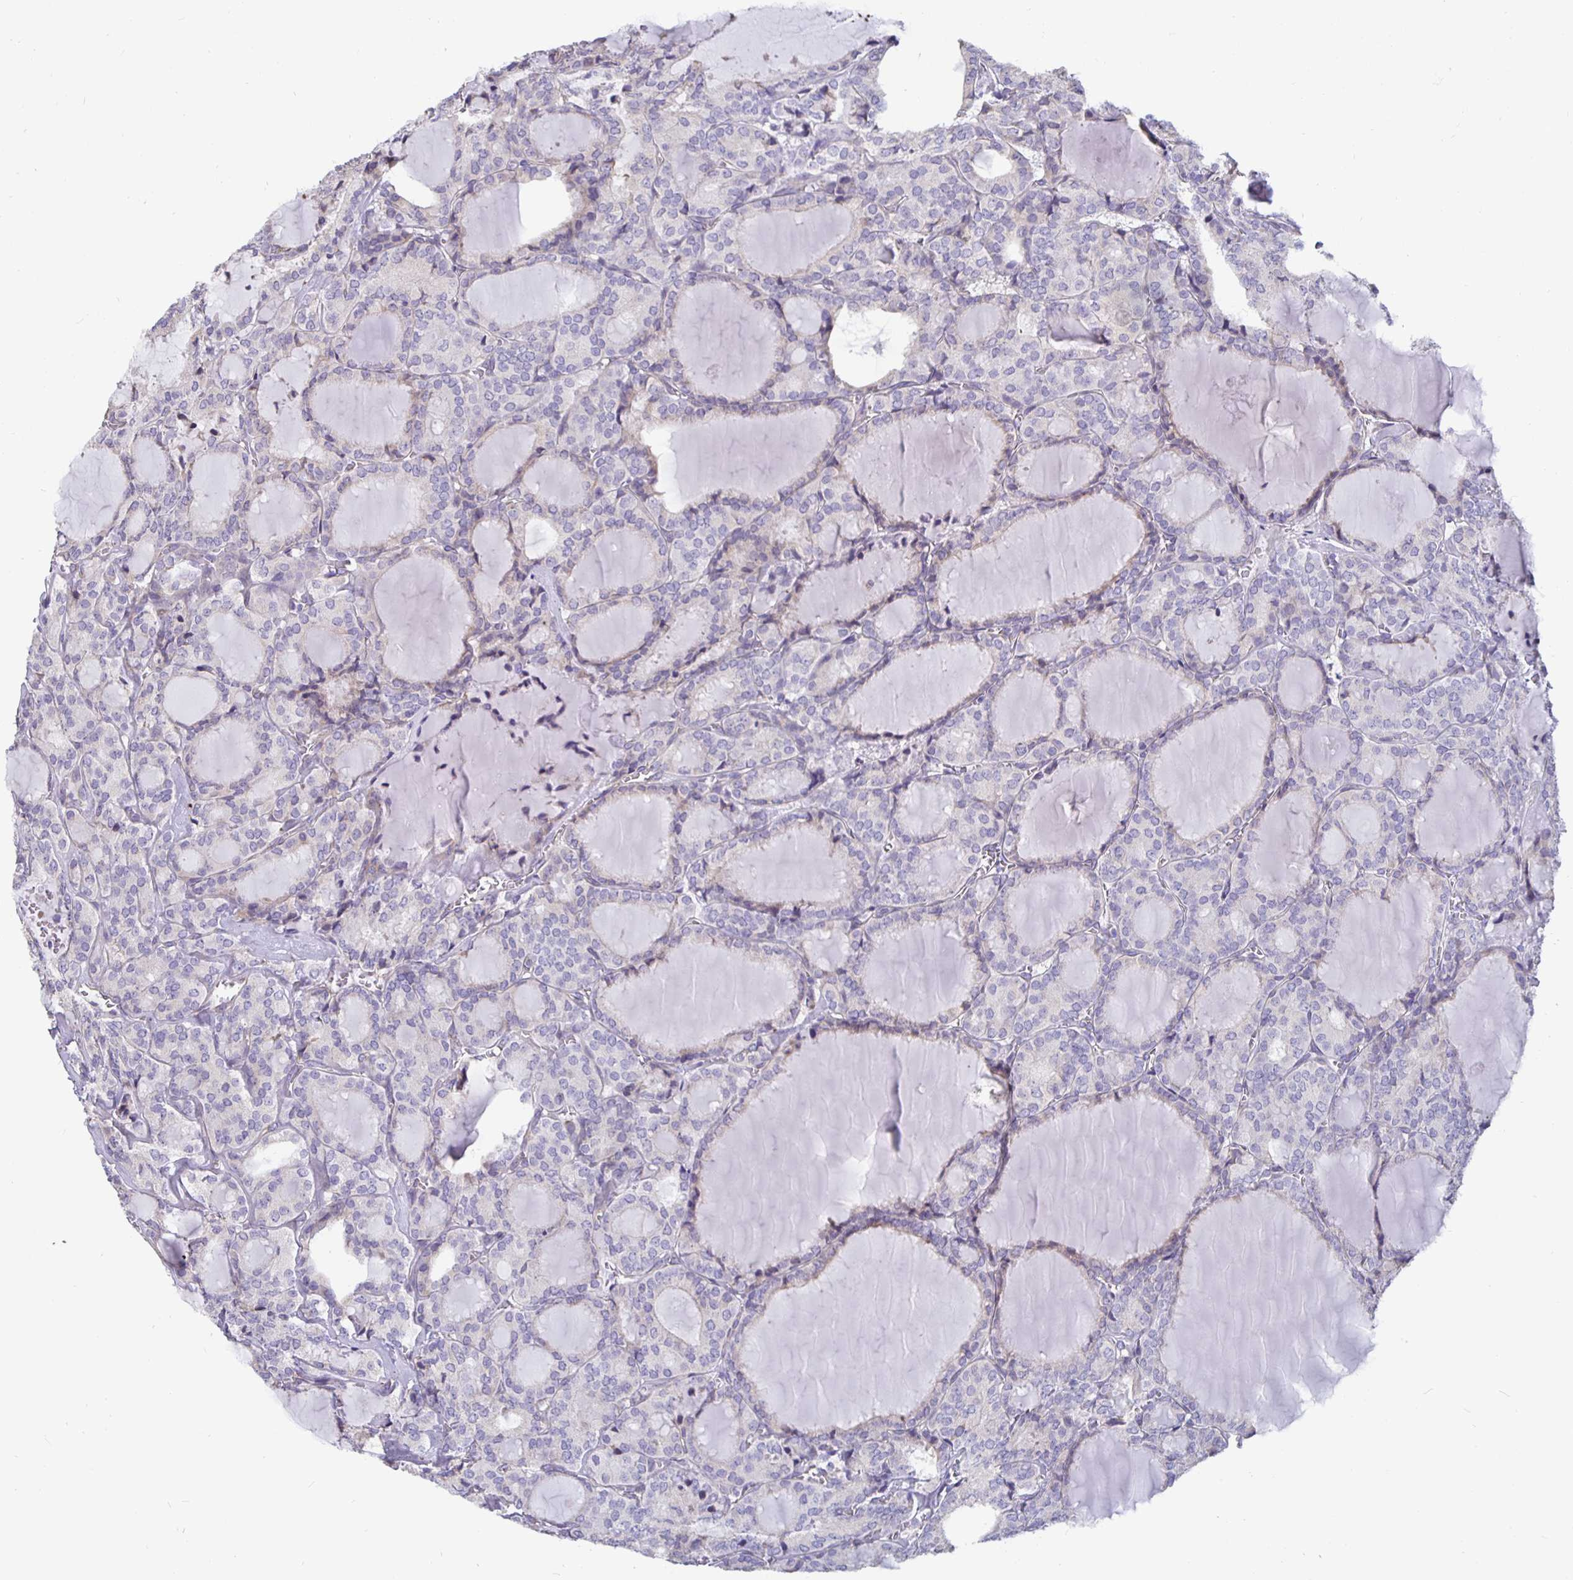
{"staining": {"intensity": "negative", "quantity": "none", "location": "none"}, "tissue": "thyroid cancer", "cell_type": "Tumor cells", "image_type": "cancer", "snomed": [{"axis": "morphology", "description": "Follicular adenoma carcinoma, NOS"}, {"axis": "topography", "description": "Thyroid gland"}], "caption": "A photomicrograph of follicular adenoma carcinoma (thyroid) stained for a protein exhibits no brown staining in tumor cells.", "gene": "DNAI2", "patient": {"sex": "male", "age": 74}}